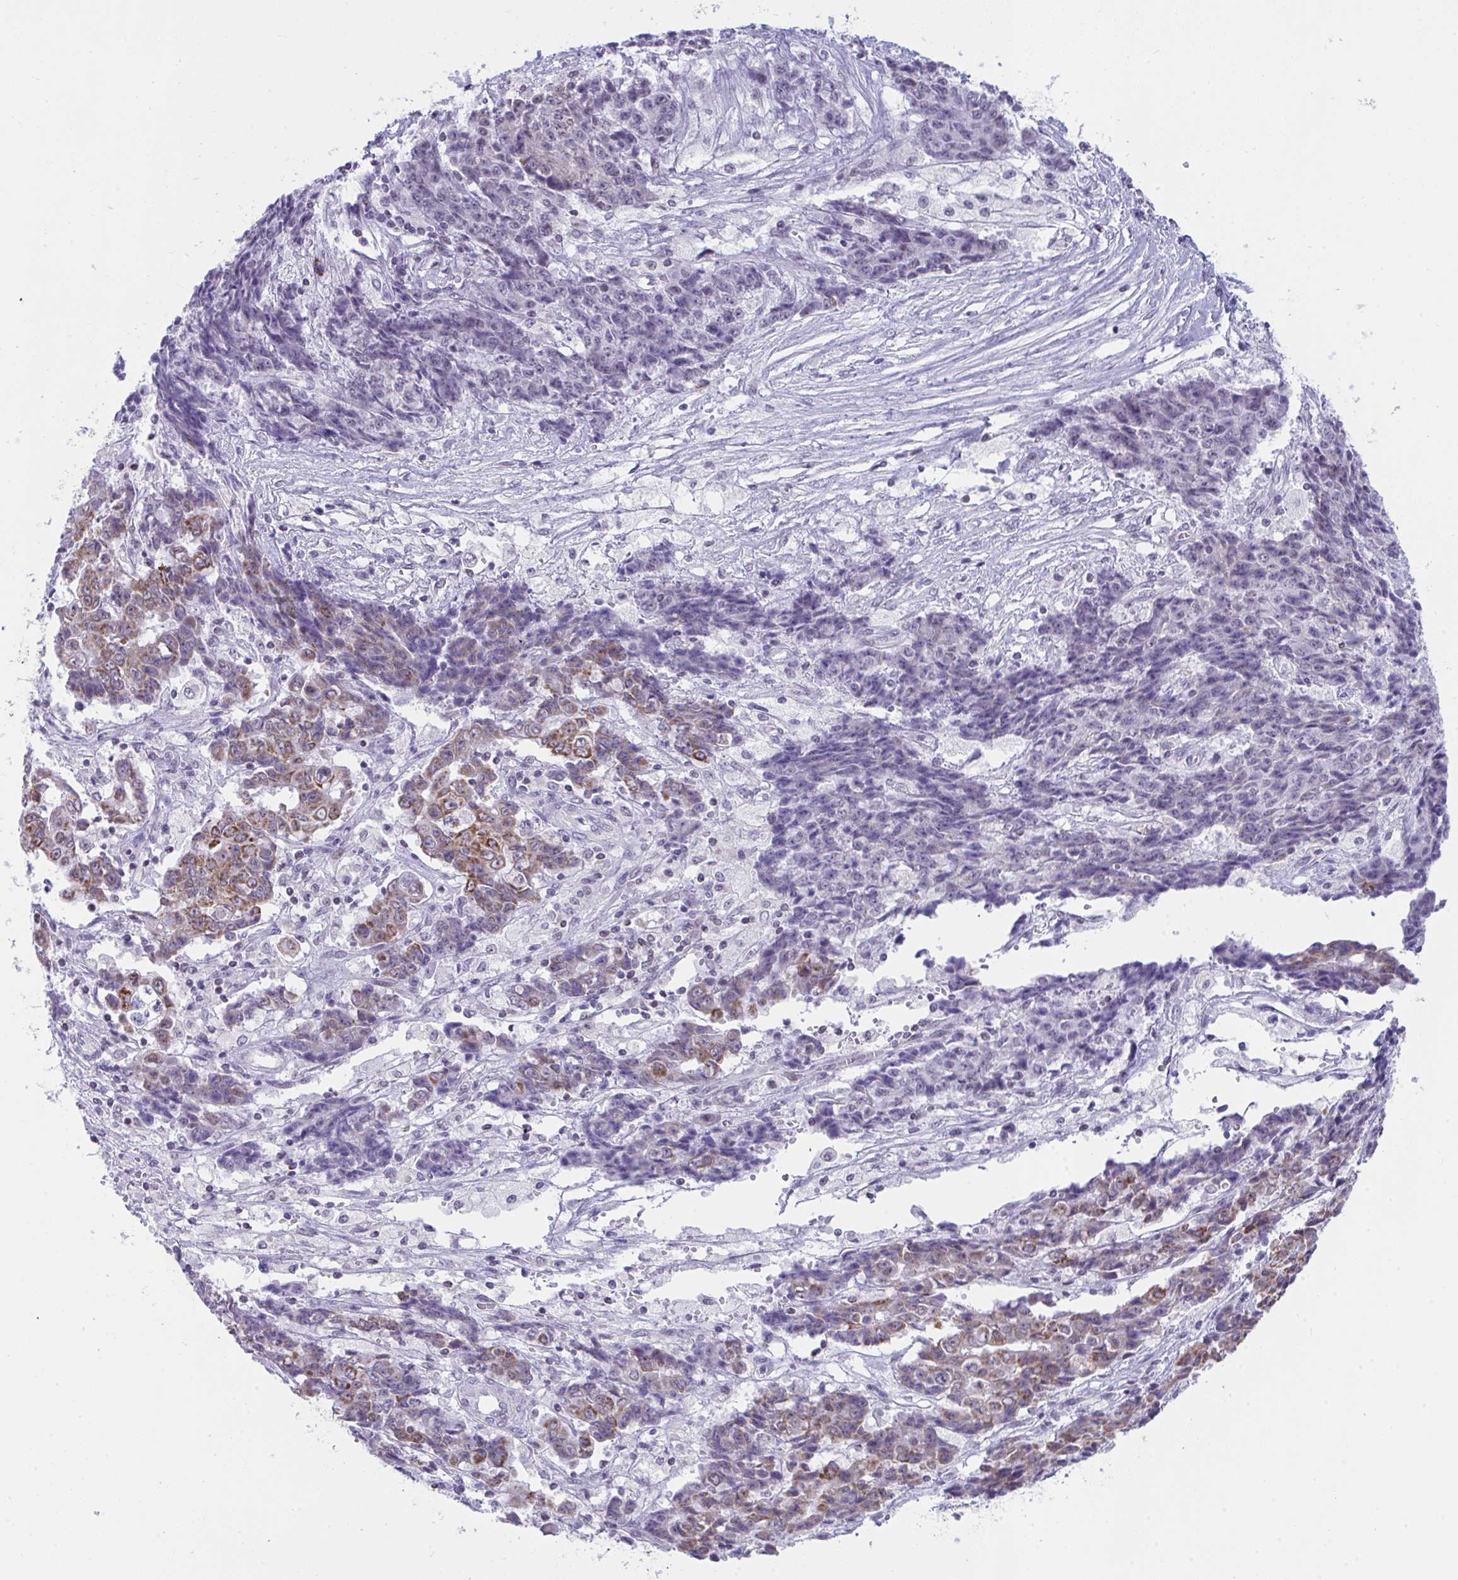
{"staining": {"intensity": "moderate", "quantity": "<25%", "location": "cytoplasmic/membranous"}, "tissue": "ovarian cancer", "cell_type": "Tumor cells", "image_type": "cancer", "snomed": [{"axis": "morphology", "description": "Carcinoma, endometroid"}, {"axis": "topography", "description": "Ovary"}], "caption": "There is low levels of moderate cytoplasmic/membranous expression in tumor cells of ovarian cancer, as demonstrated by immunohistochemical staining (brown color).", "gene": "PLA2G12B", "patient": {"sex": "female", "age": 42}}